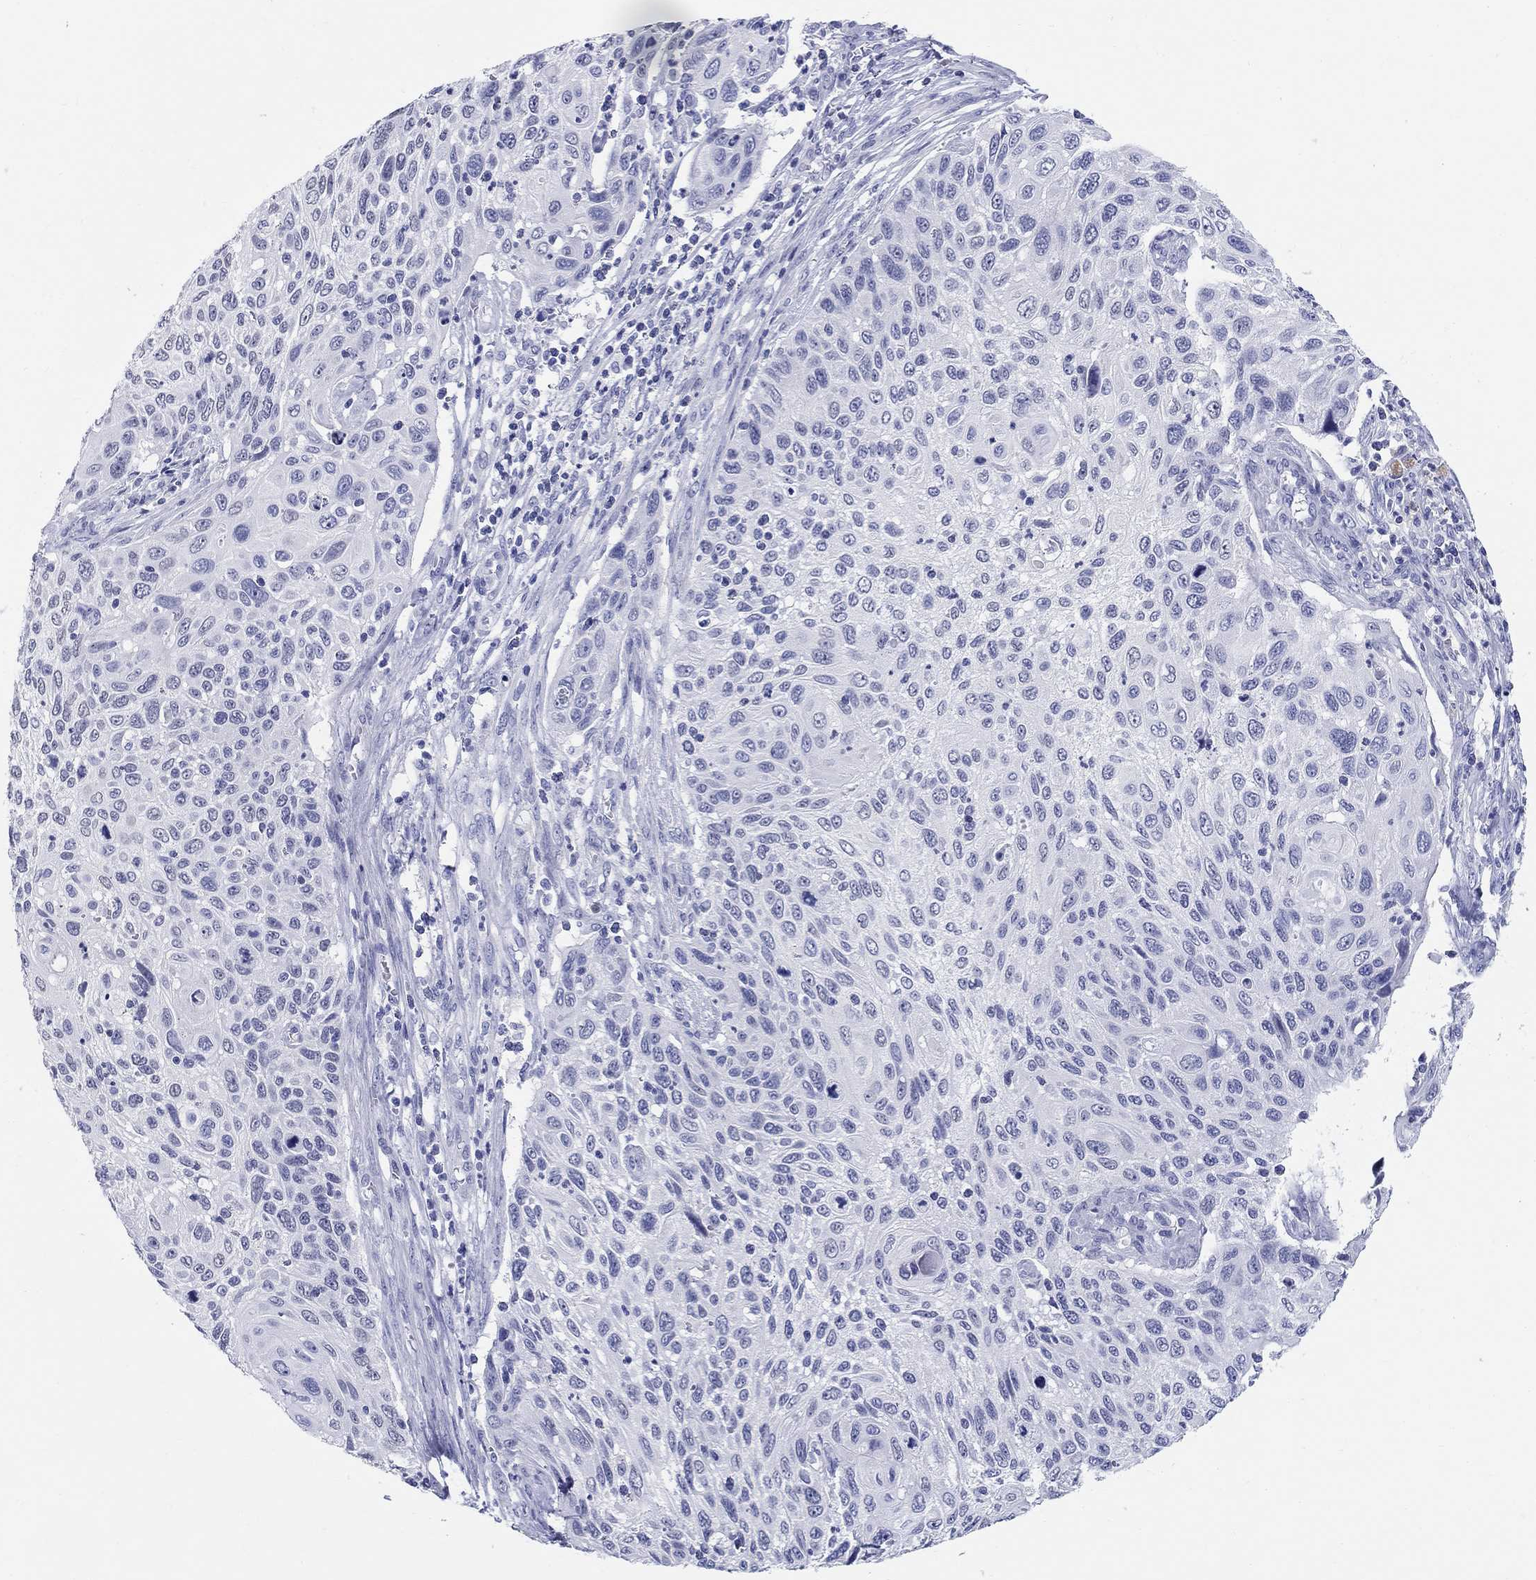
{"staining": {"intensity": "negative", "quantity": "none", "location": "none"}, "tissue": "cervical cancer", "cell_type": "Tumor cells", "image_type": "cancer", "snomed": [{"axis": "morphology", "description": "Squamous cell carcinoma, NOS"}, {"axis": "topography", "description": "Cervix"}], "caption": "The immunohistochemistry (IHC) micrograph has no significant expression in tumor cells of cervical cancer tissue.", "gene": "LAMP5", "patient": {"sex": "female", "age": 70}}